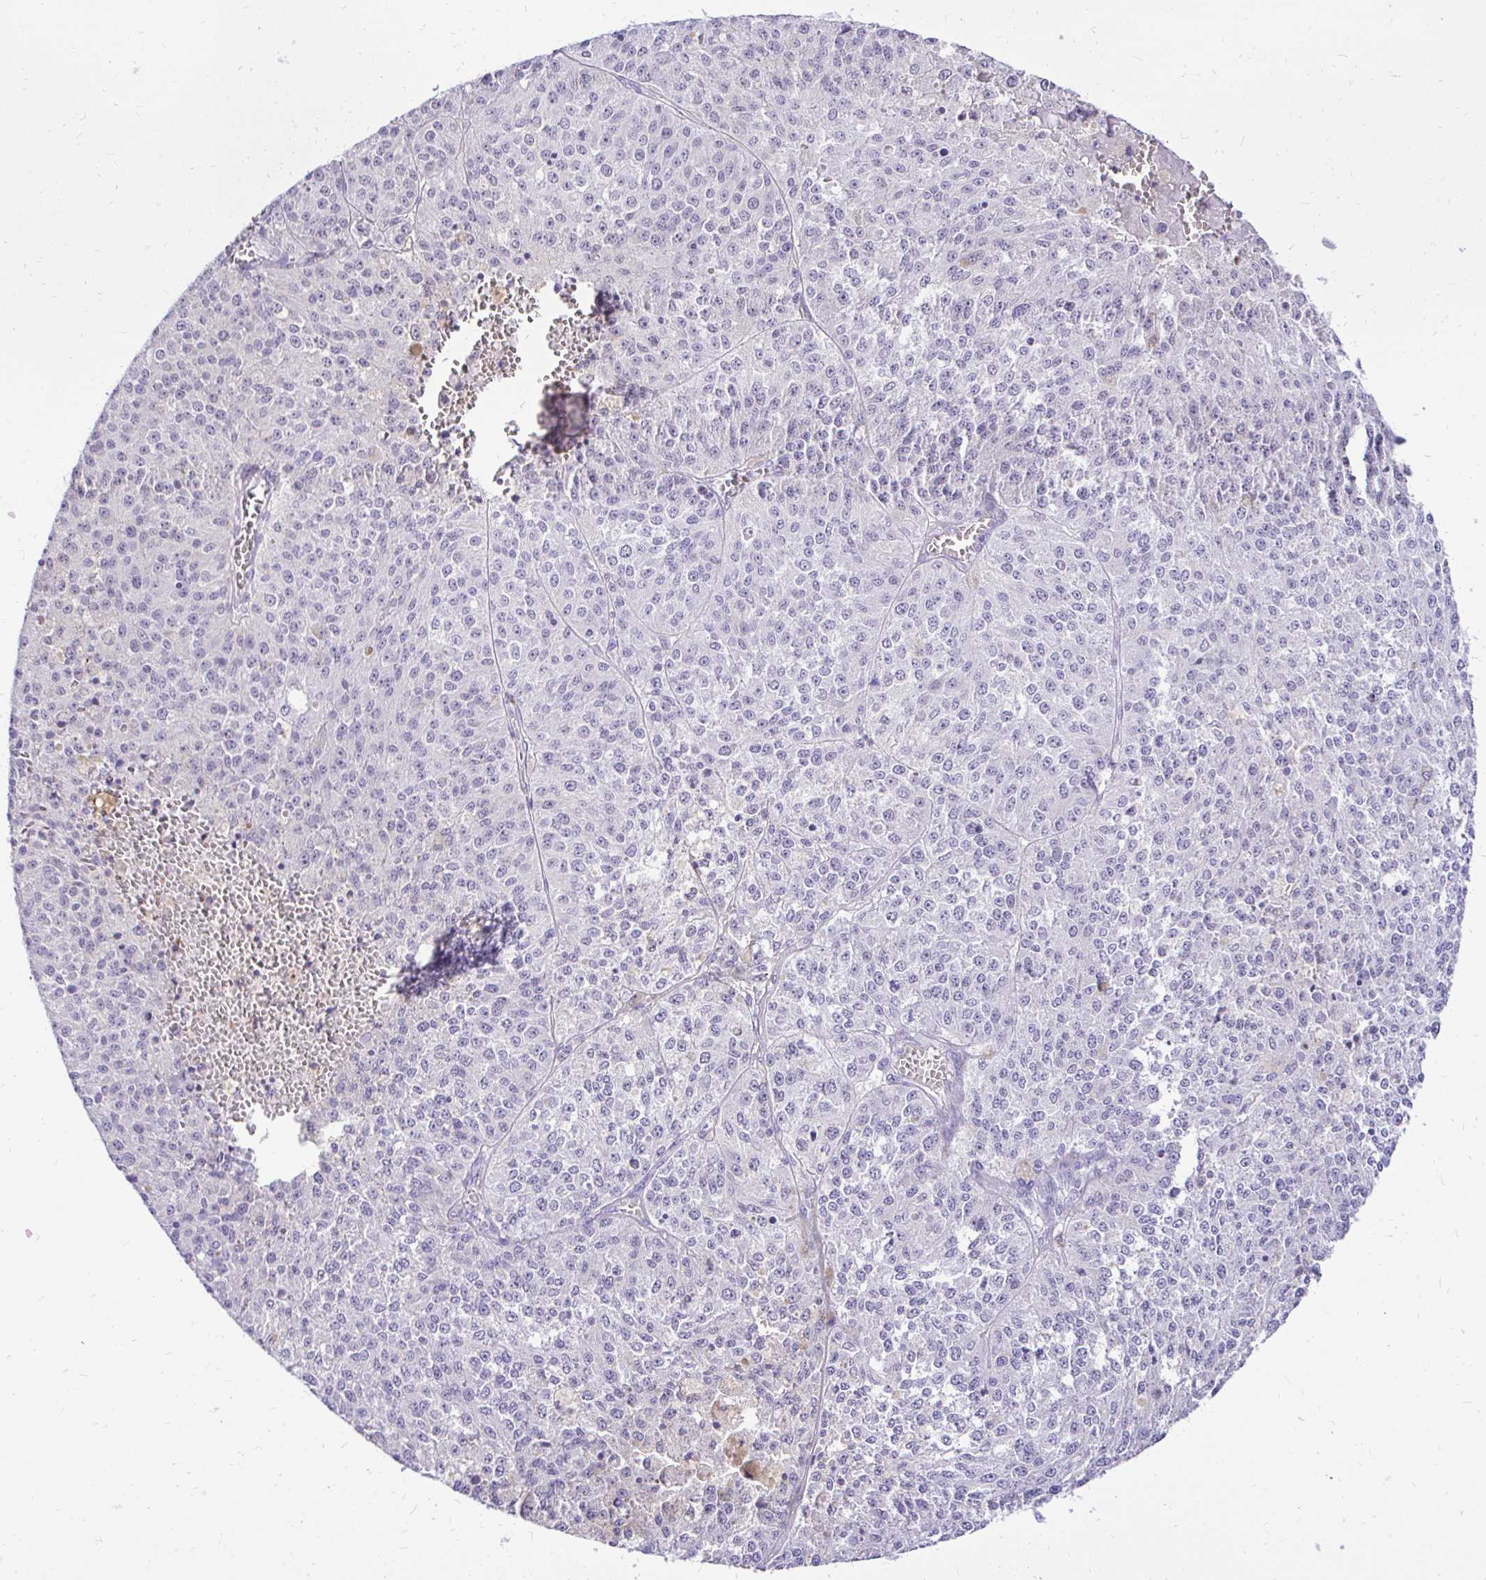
{"staining": {"intensity": "negative", "quantity": "none", "location": "none"}, "tissue": "melanoma", "cell_type": "Tumor cells", "image_type": "cancer", "snomed": [{"axis": "morphology", "description": "Malignant melanoma, Metastatic site"}, {"axis": "topography", "description": "Lymph node"}], "caption": "Immunohistochemistry of human malignant melanoma (metastatic site) demonstrates no positivity in tumor cells.", "gene": "FATE1", "patient": {"sex": "female", "age": 64}}